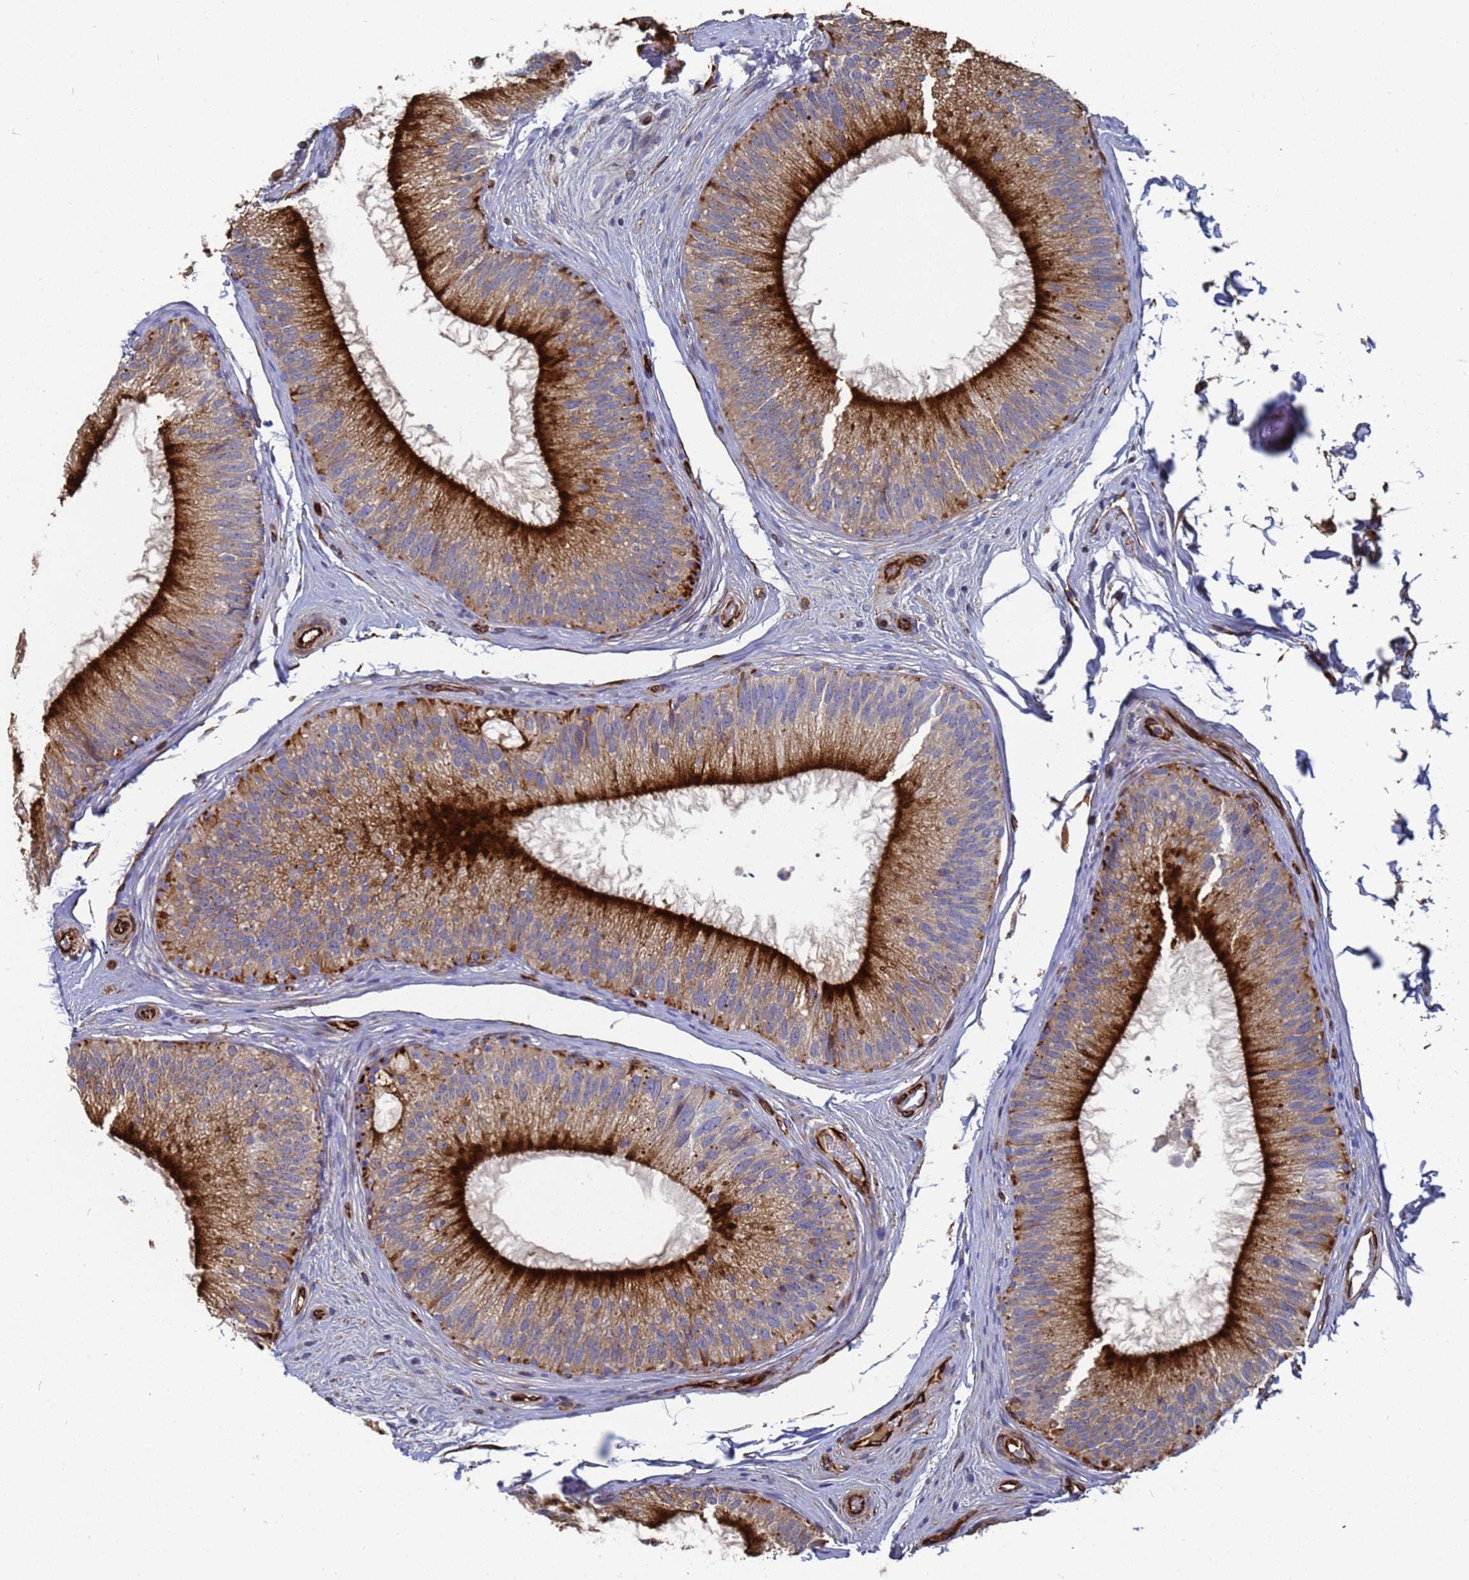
{"staining": {"intensity": "strong", "quantity": "25%-75%", "location": "cytoplasmic/membranous"}, "tissue": "epididymis", "cell_type": "Glandular cells", "image_type": "normal", "snomed": [{"axis": "morphology", "description": "Normal tissue, NOS"}, {"axis": "topography", "description": "Epididymis"}], "caption": "Normal epididymis shows strong cytoplasmic/membranous staining in about 25%-75% of glandular cells, visualized by immunohistochemistry. (DAB = brown stain, brightfield microscopy at high magnification).", "gene": "SYT13", "patient": {"sex": "male", "age": 45}}